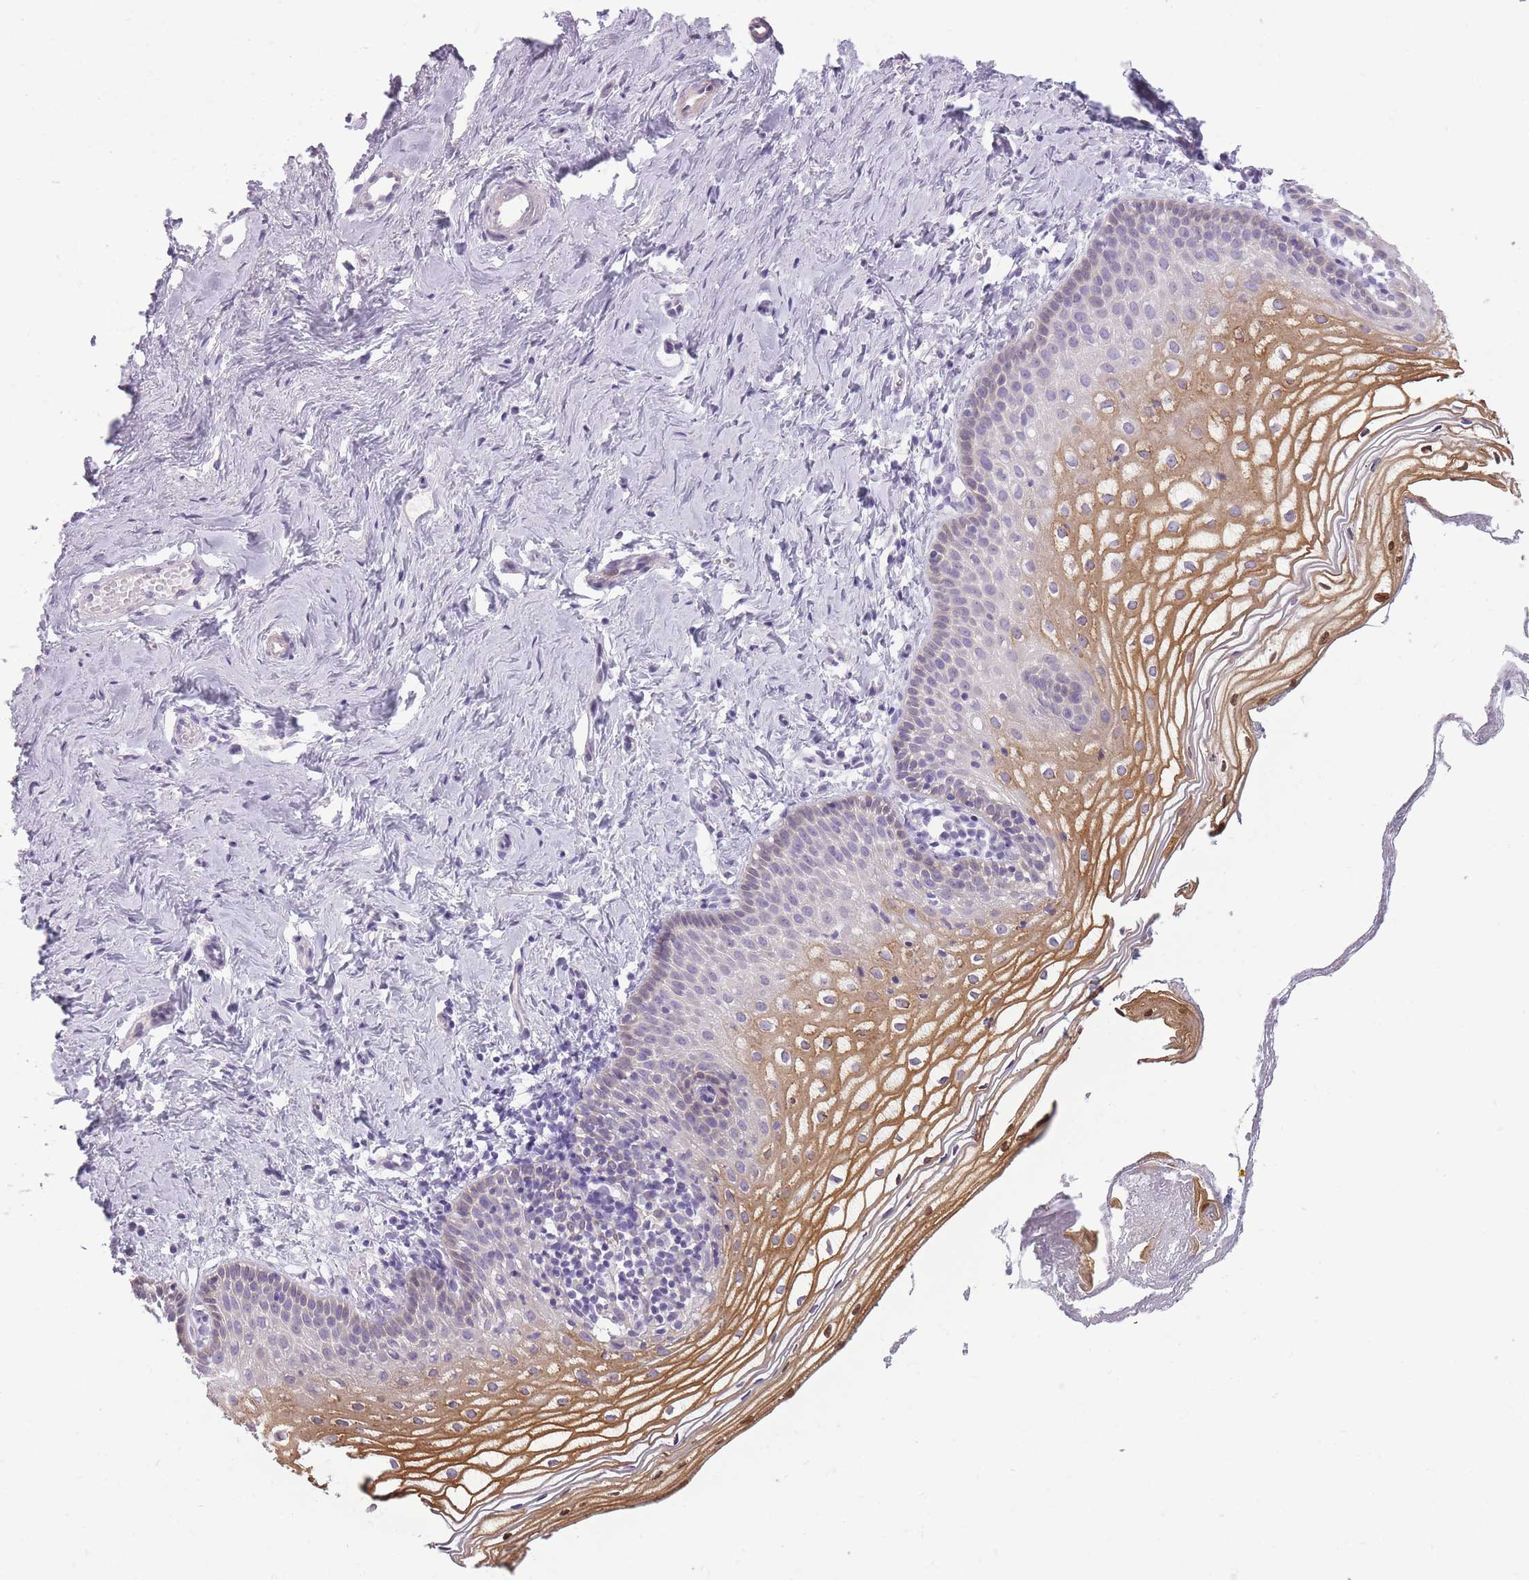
{"staining": {"intensity": "moderate", "quantity": "<25%", "location": "cytoplasmic/membranous"}, "tissue": "vagina", "cell_type": "Squamous epithelial cells", "image_type": "normal", "snomed": [{"axis": "morphology", "description": "Normal tissue, NOS"}, {"axis": "topography", "description": "Vagina"}], "caption": "Immunohistochemistry image of unremarkable vagina stained for a protein (brown), which reveals low levels of moderate cytoplasmic/membranous positivity in about <25% of squamous epithelial cells.", "gene": "TMEM236", "patient": {"sex": "female", "age": 56}}